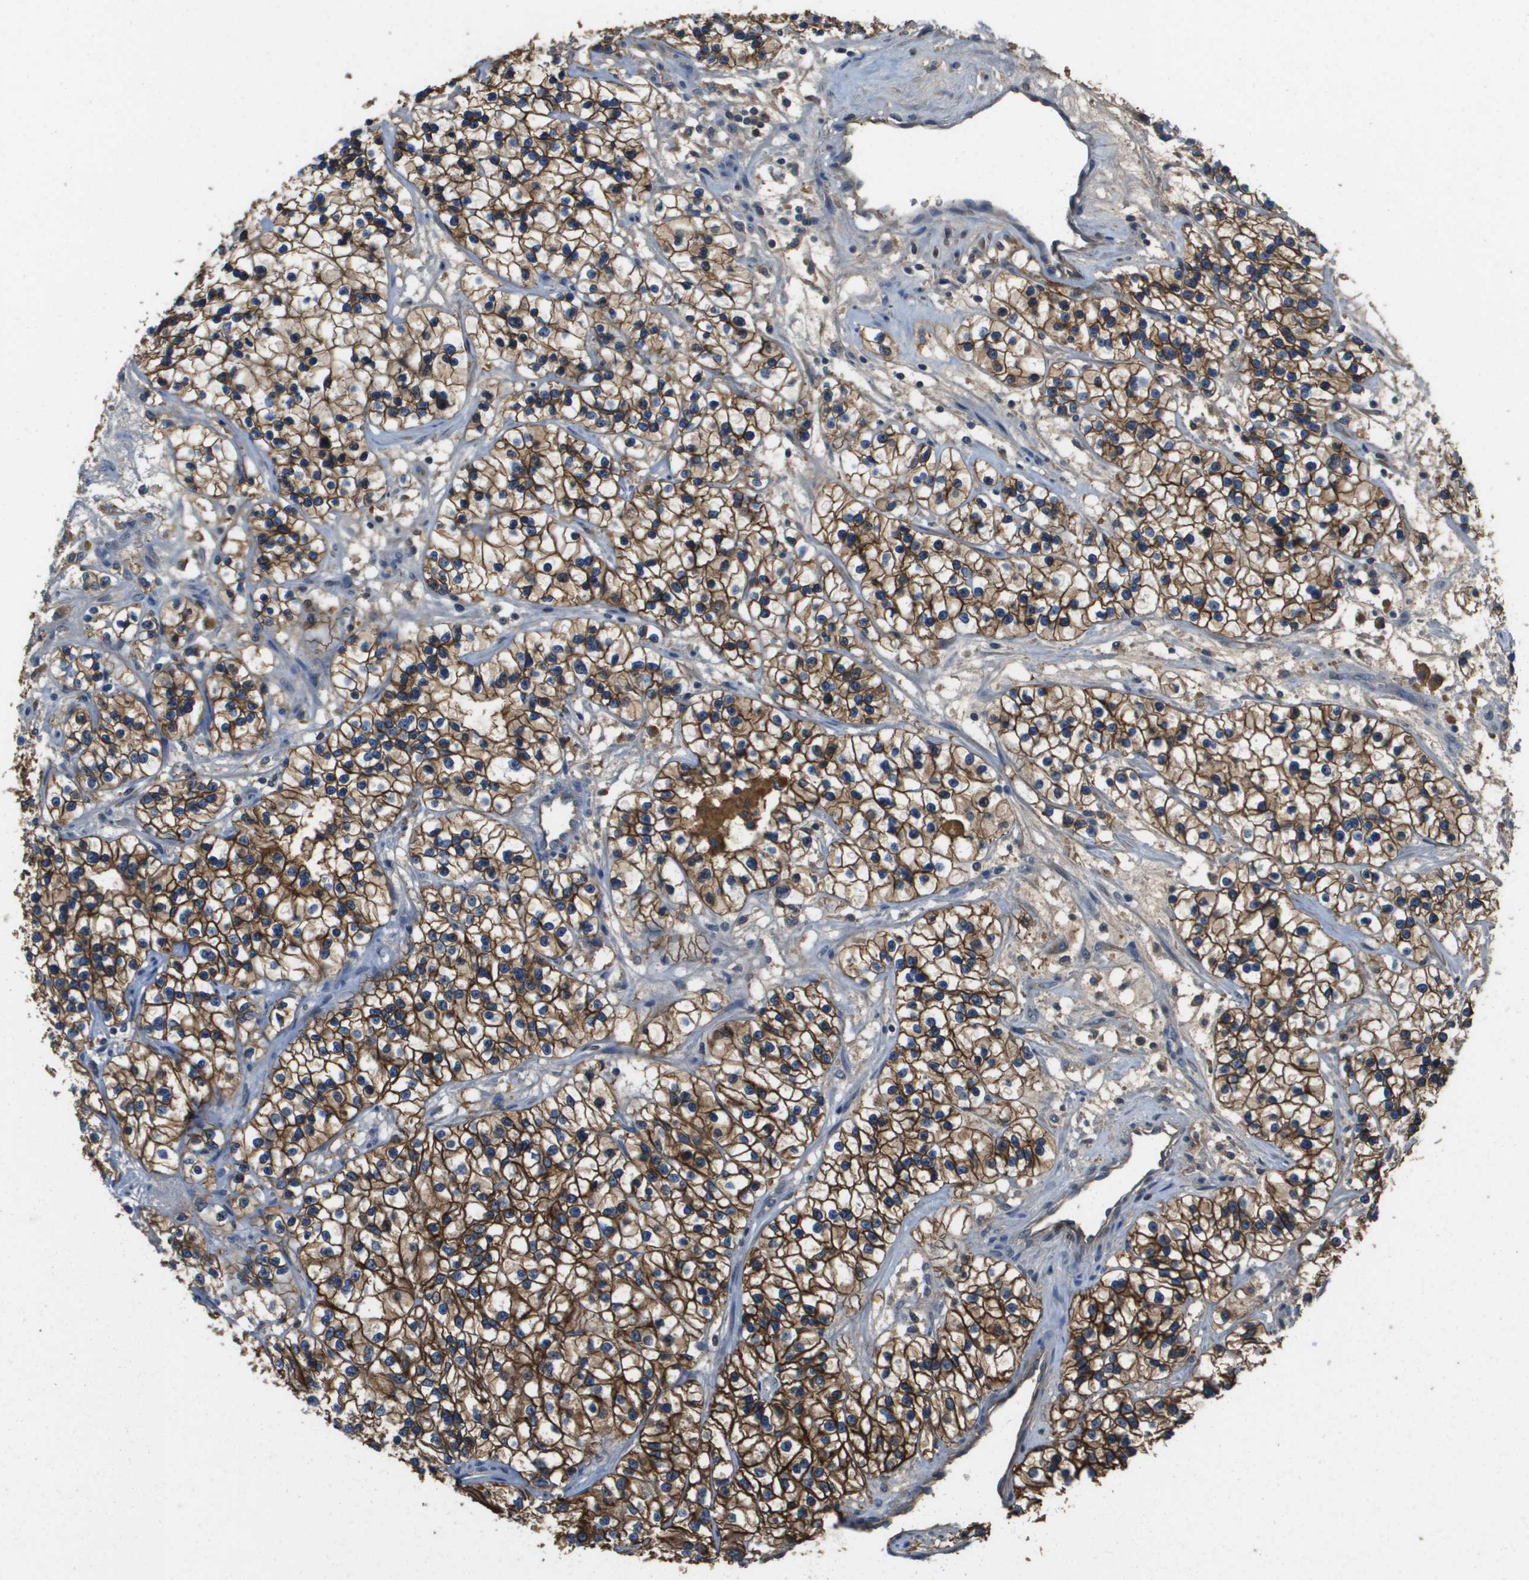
{"staining": {"intensity": "strong", "quantity": ">75%", "location": "cytoplasmic/membranous"}, "tissue": "renal cancer", "cell_type": "Tumor cells", "image_type": "cancer", "snomed": [{"axis": "morphology", "description": "Adenocarcinoma, NOS"}, {"axis": "topography", "description": "Kidney"}], "caption": "Strong cytoplasmic/membranous protein staining is seen in approximately >75% of tumor cells in adenocarcinoma (renal). (DAB IHC with brightfield microscopy, high magnification).", "gene": "SLC16A3", "patient": {"sex": "female", "age": 57}}